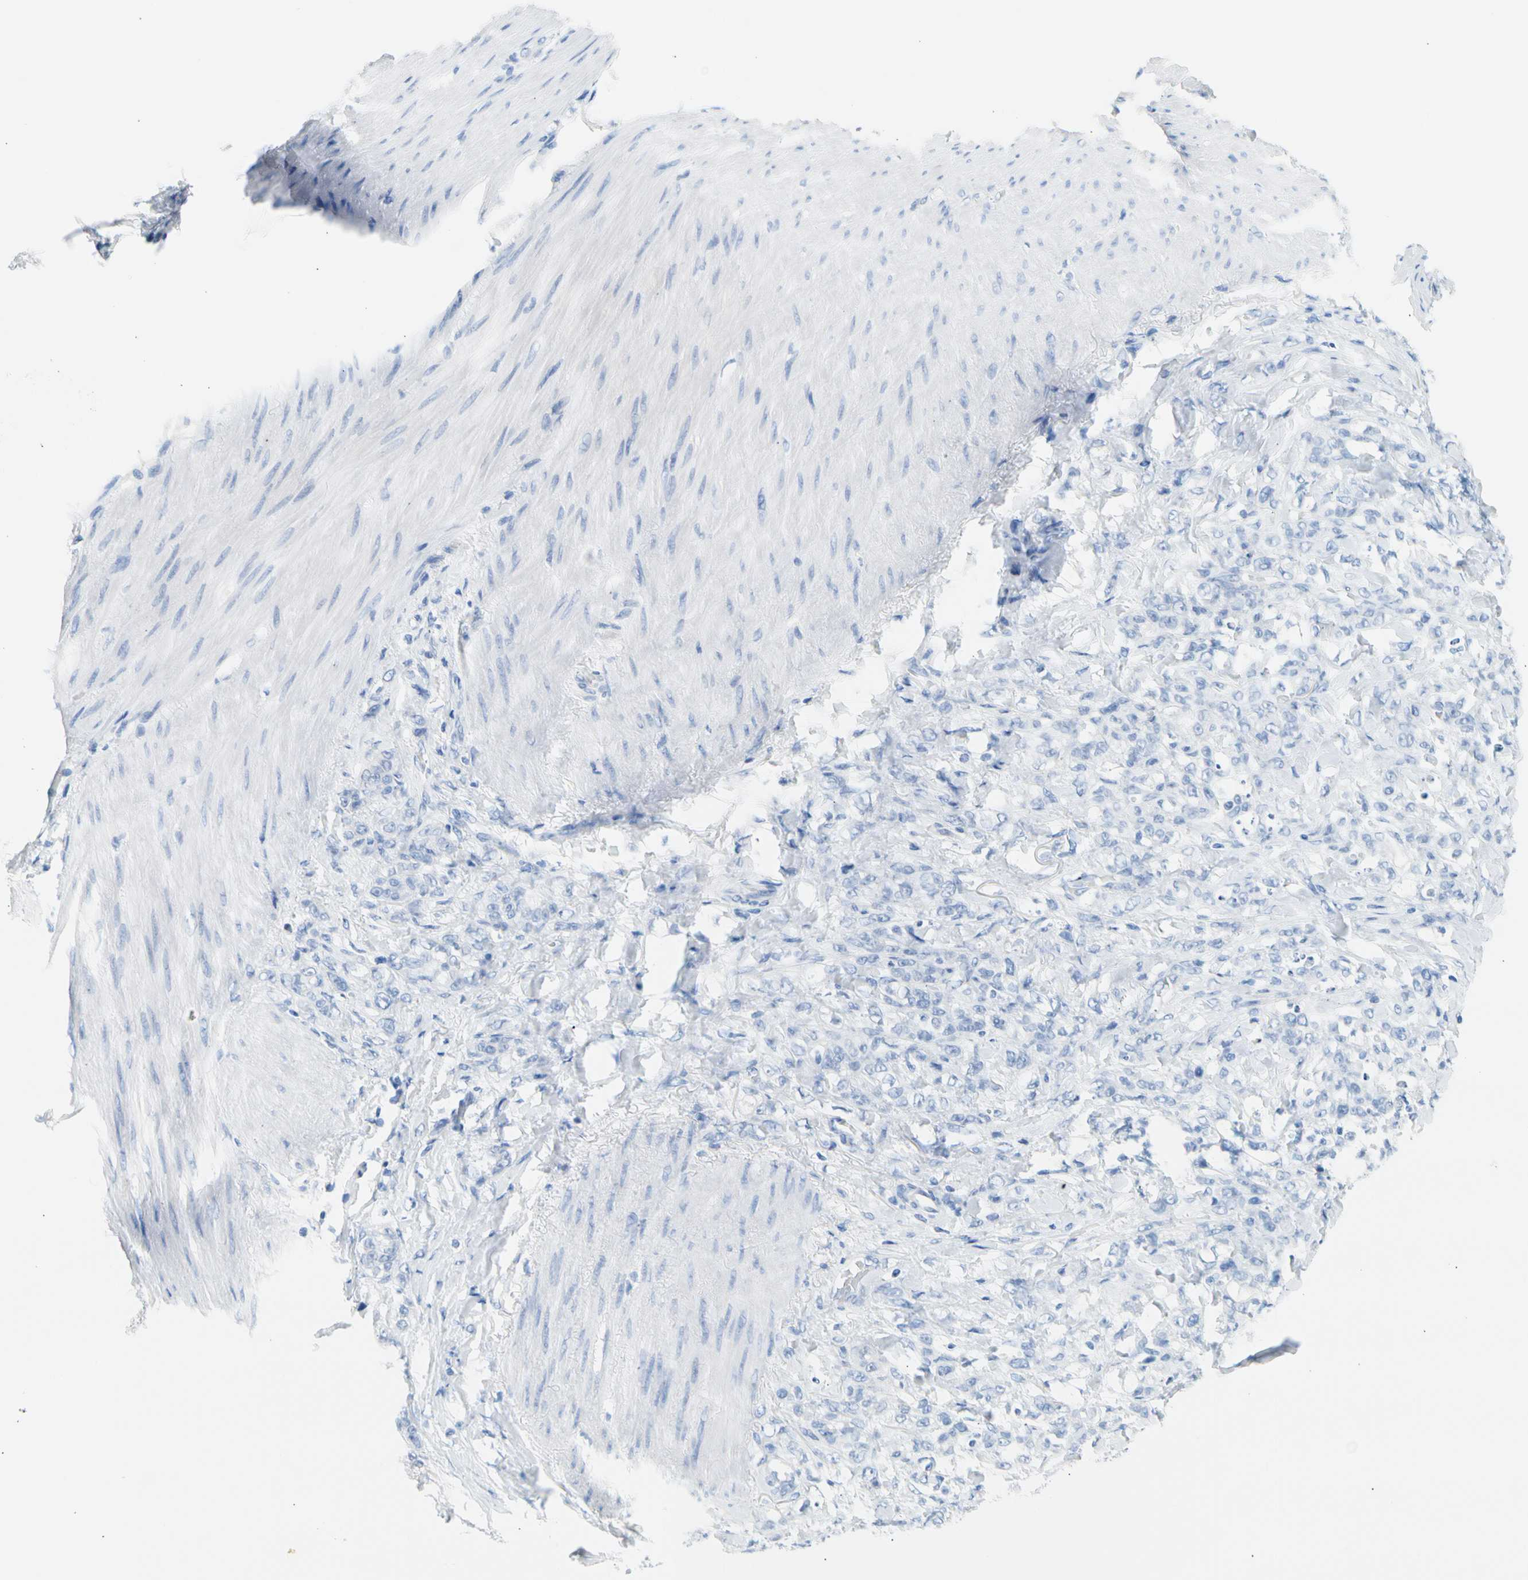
{"staining": {"intensity": "negative", "quantity": "none", "location": "none"}, "tissue": "stomach cancer", "cell_type": "Tumor cells", "image_type": "cancer", "snomed": [{"axis": "morphology", "description": "Adenocarcinoma, NOS"}, {"axis": "topography", "description": "Stomach"}], "caption": "This histopathology image is of adenocarcinoma (stomach) stained with immunohistochemistry (IHC) to label a protein in brown with the nuclei are counter-stained blue. There is no positivity in tumor cells. (DAB (3,3'-diaminobenzidine) immunohistochemistry (IHC), high magnification).", "gene": "CEL", "patient": {"sex": "male", "age": 82}}